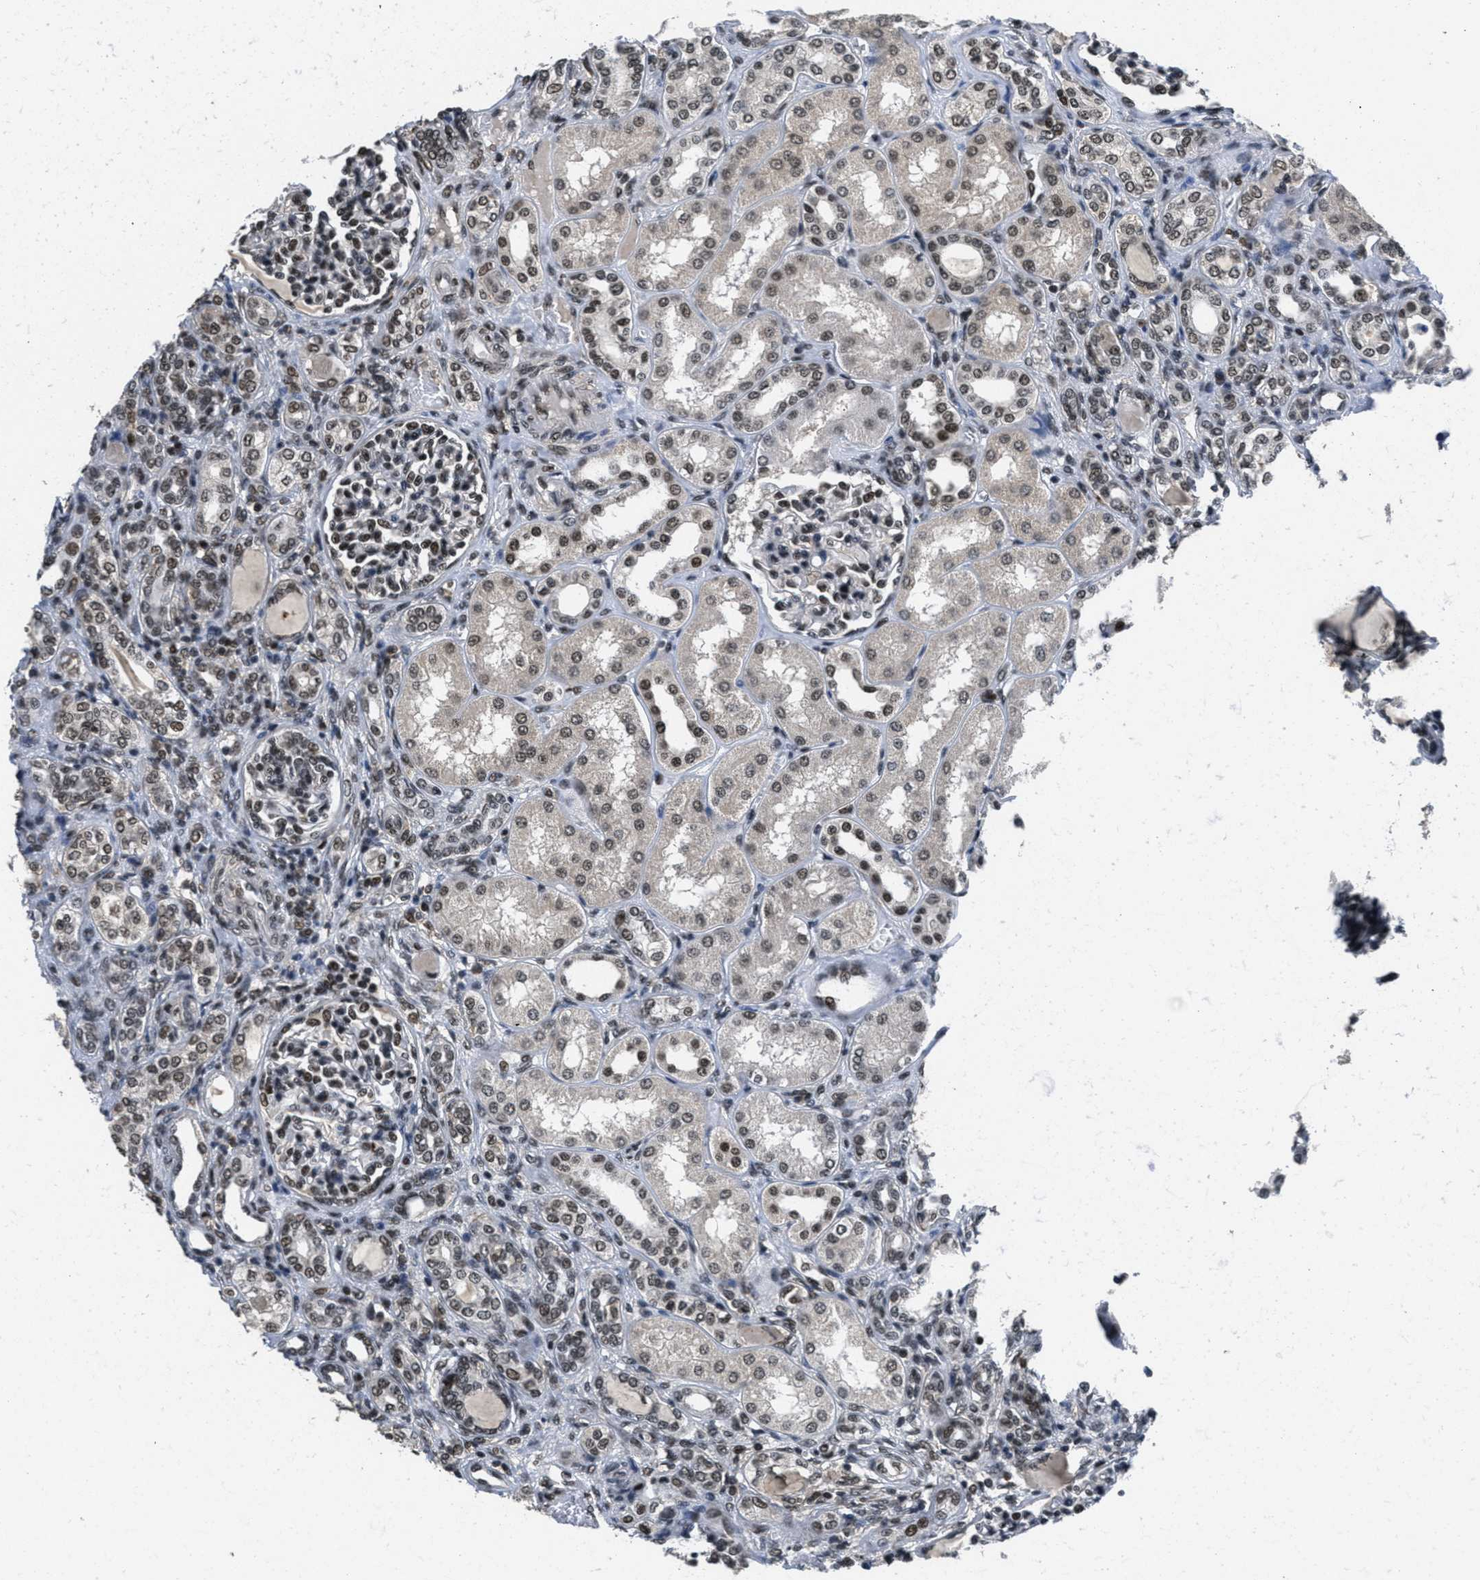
{"staining": {"intensity": "moderate", "quantity": "25%-75%", "location": "cytoplasmic/membranous,nuclear"}, "tissue": "kidney", "cell_type": "Cells in glomeruli", "image_type": "normal", "snomed": [{"axis": "morphology", "description": "Normal tissue, NOS"}, {"axis": "topography", "description": "Kidney"}], "caption": "Immunohistochemical staining of benign kidney reveals 25%-75% levels of moderate cytoplasmic/membranous,nuclear protein expression in approximately 25%-75% of cells in glomeruli.", "gene": "CUL4B", "patient": {"sex": "male", "age": 7}}